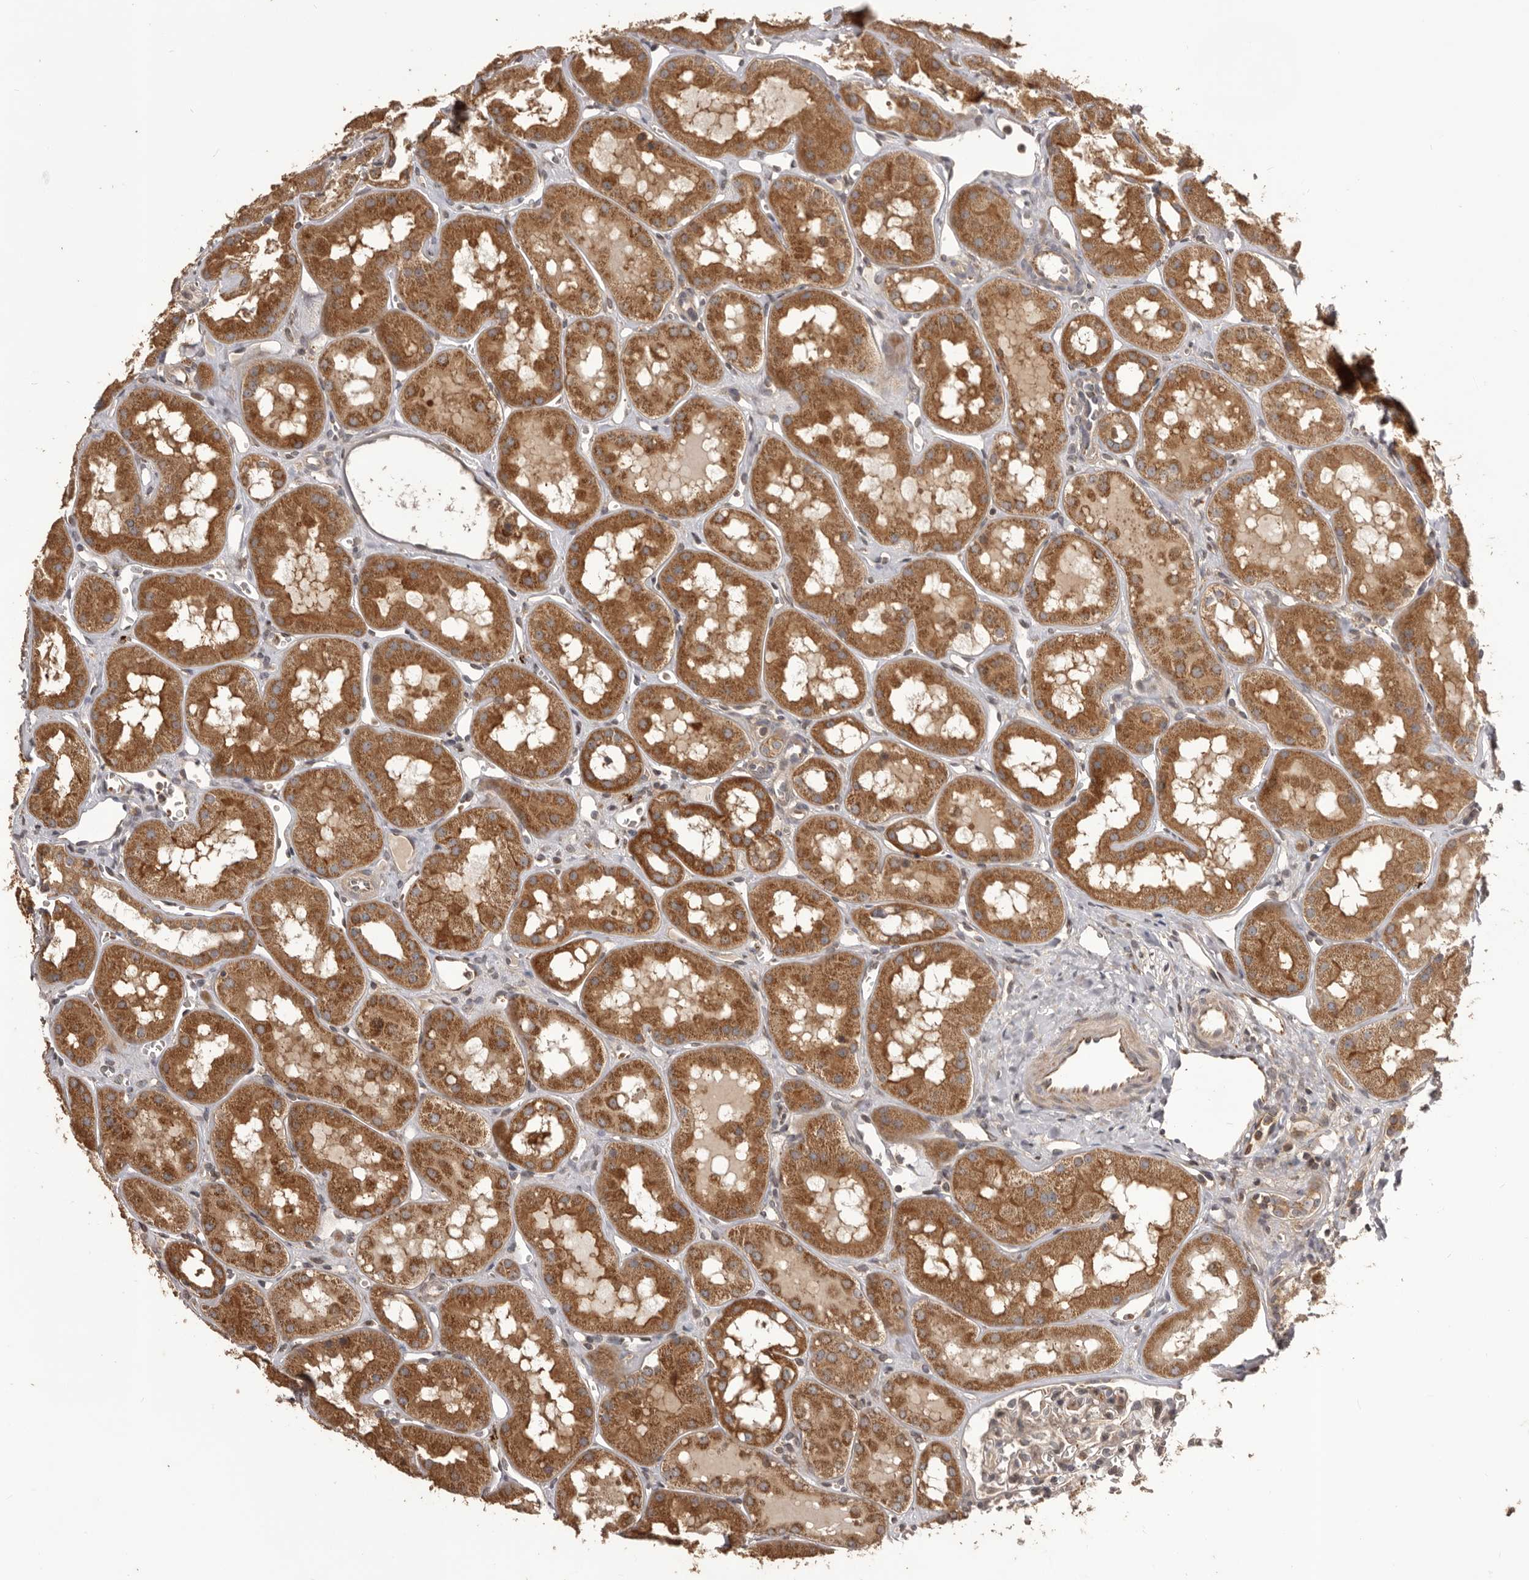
{"staining": {"intensity": "weak", "quantity": "25%-75%", "location": "cytoplasmic/membranous,nuclear"}, "tissue": "kidney", "cell_type": "Cells in glomeruli", "image_type": "normal", "snomed": [{"axis": "morphology", "description": "Normal tissue, NOS"}, {"axis": "topography", "description": "Kidney"}], "caption": "An immunohistochemistry (IHC) micrograph of benign tissue is shown. Protein staining in brown labels weak cytoplasmic/membranous,nuclear positivity in kidney within cells in glomeruli. (DAB IHC, brown staining for protein, blue staining for nuclei).", "gene": "QRSL1", "patient": {"sex": "male", "age": 16}}